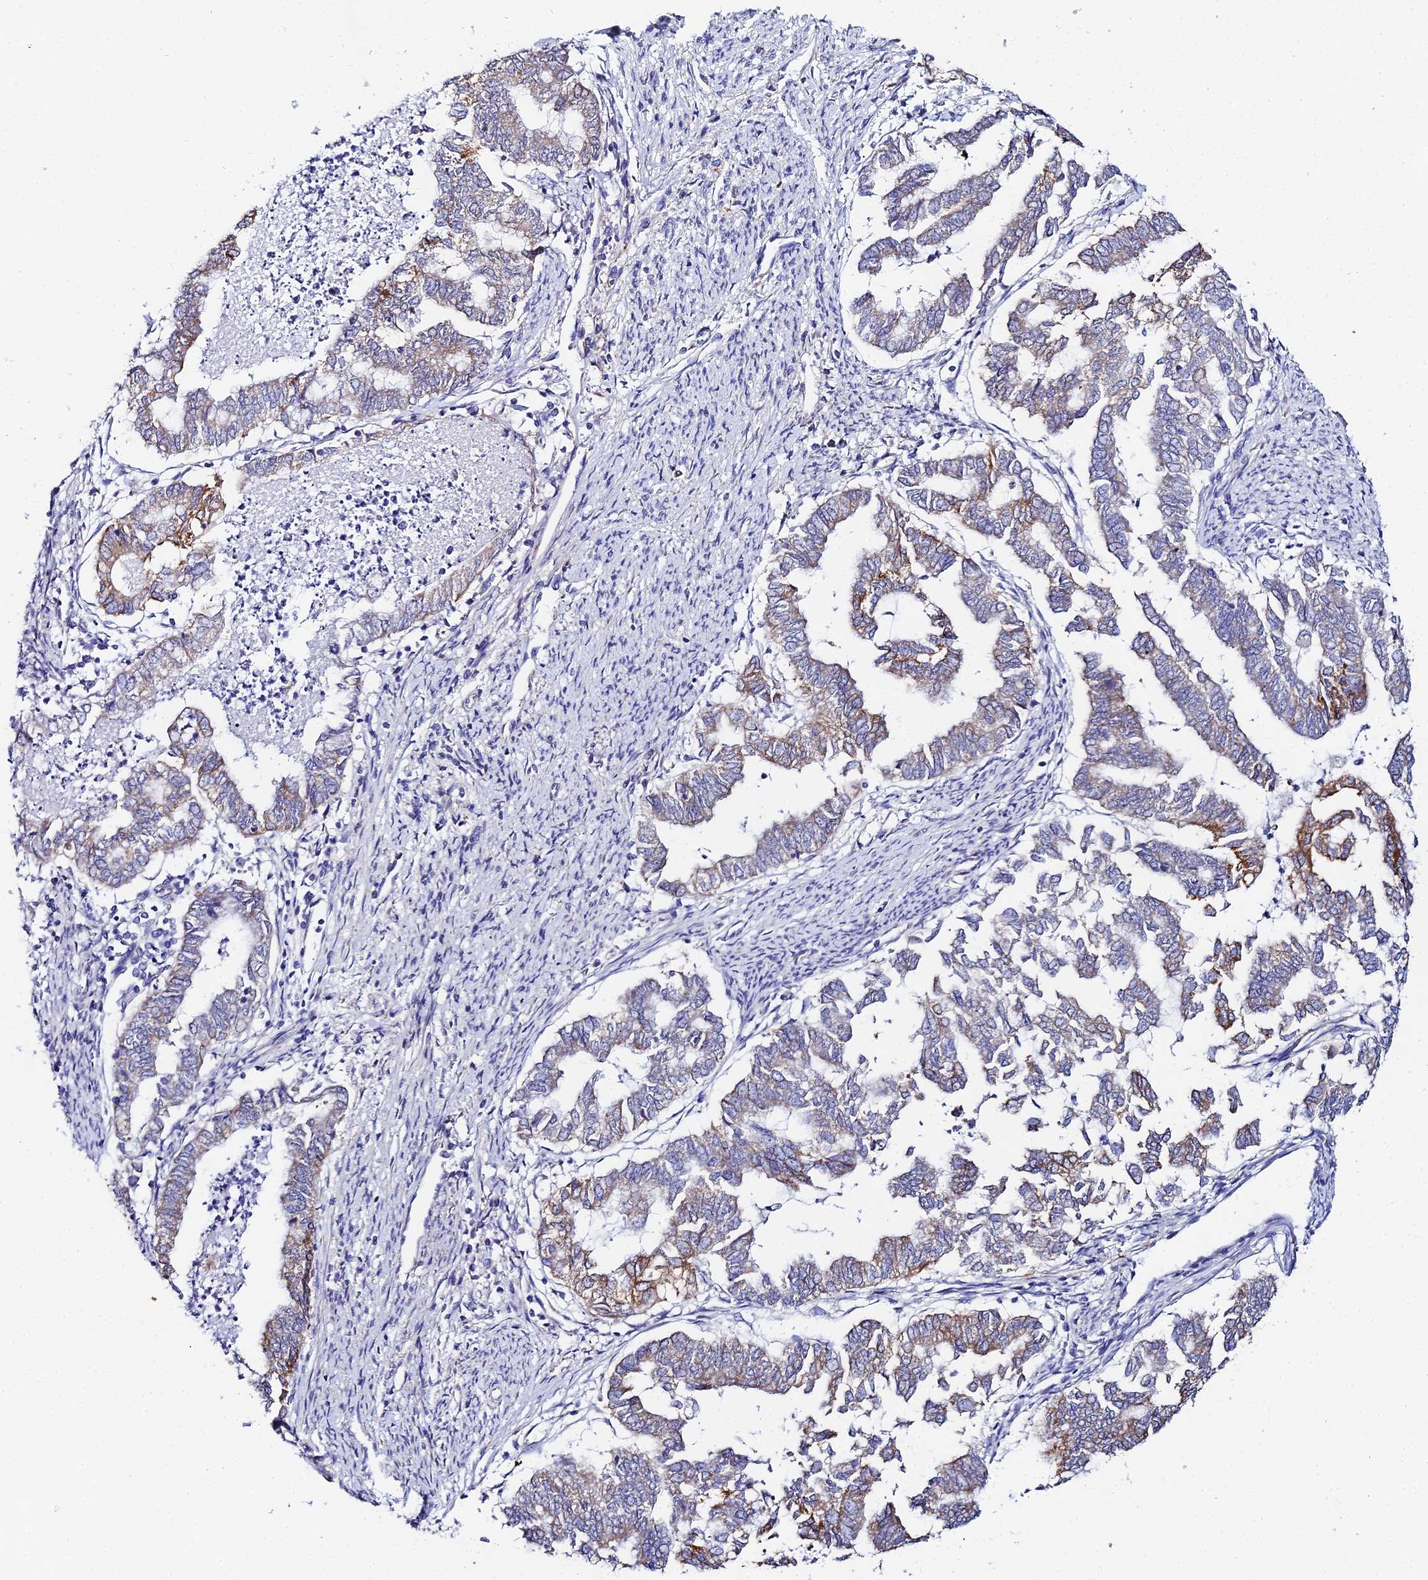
{"staining": {"intensity": "moderate", "quantity": "<25%", "location": "cytoplasmic/membranous"}, "tissue": "endometrial cancer", "cell_type": "Tumor cells", "image_type": "cancer", "snomed": [{"axis": "morphology", "description": "Adenocarcinoma, NOS"}, {"axis": "topography", "description": "Endometrium"}], "caption": "Human adenocarcinoma (endometrial) stained with a protein marker shows moderate staining in tumor cells.", "gene": "PPP2R2C", "patient": {"sex": "female", "age": 79}}